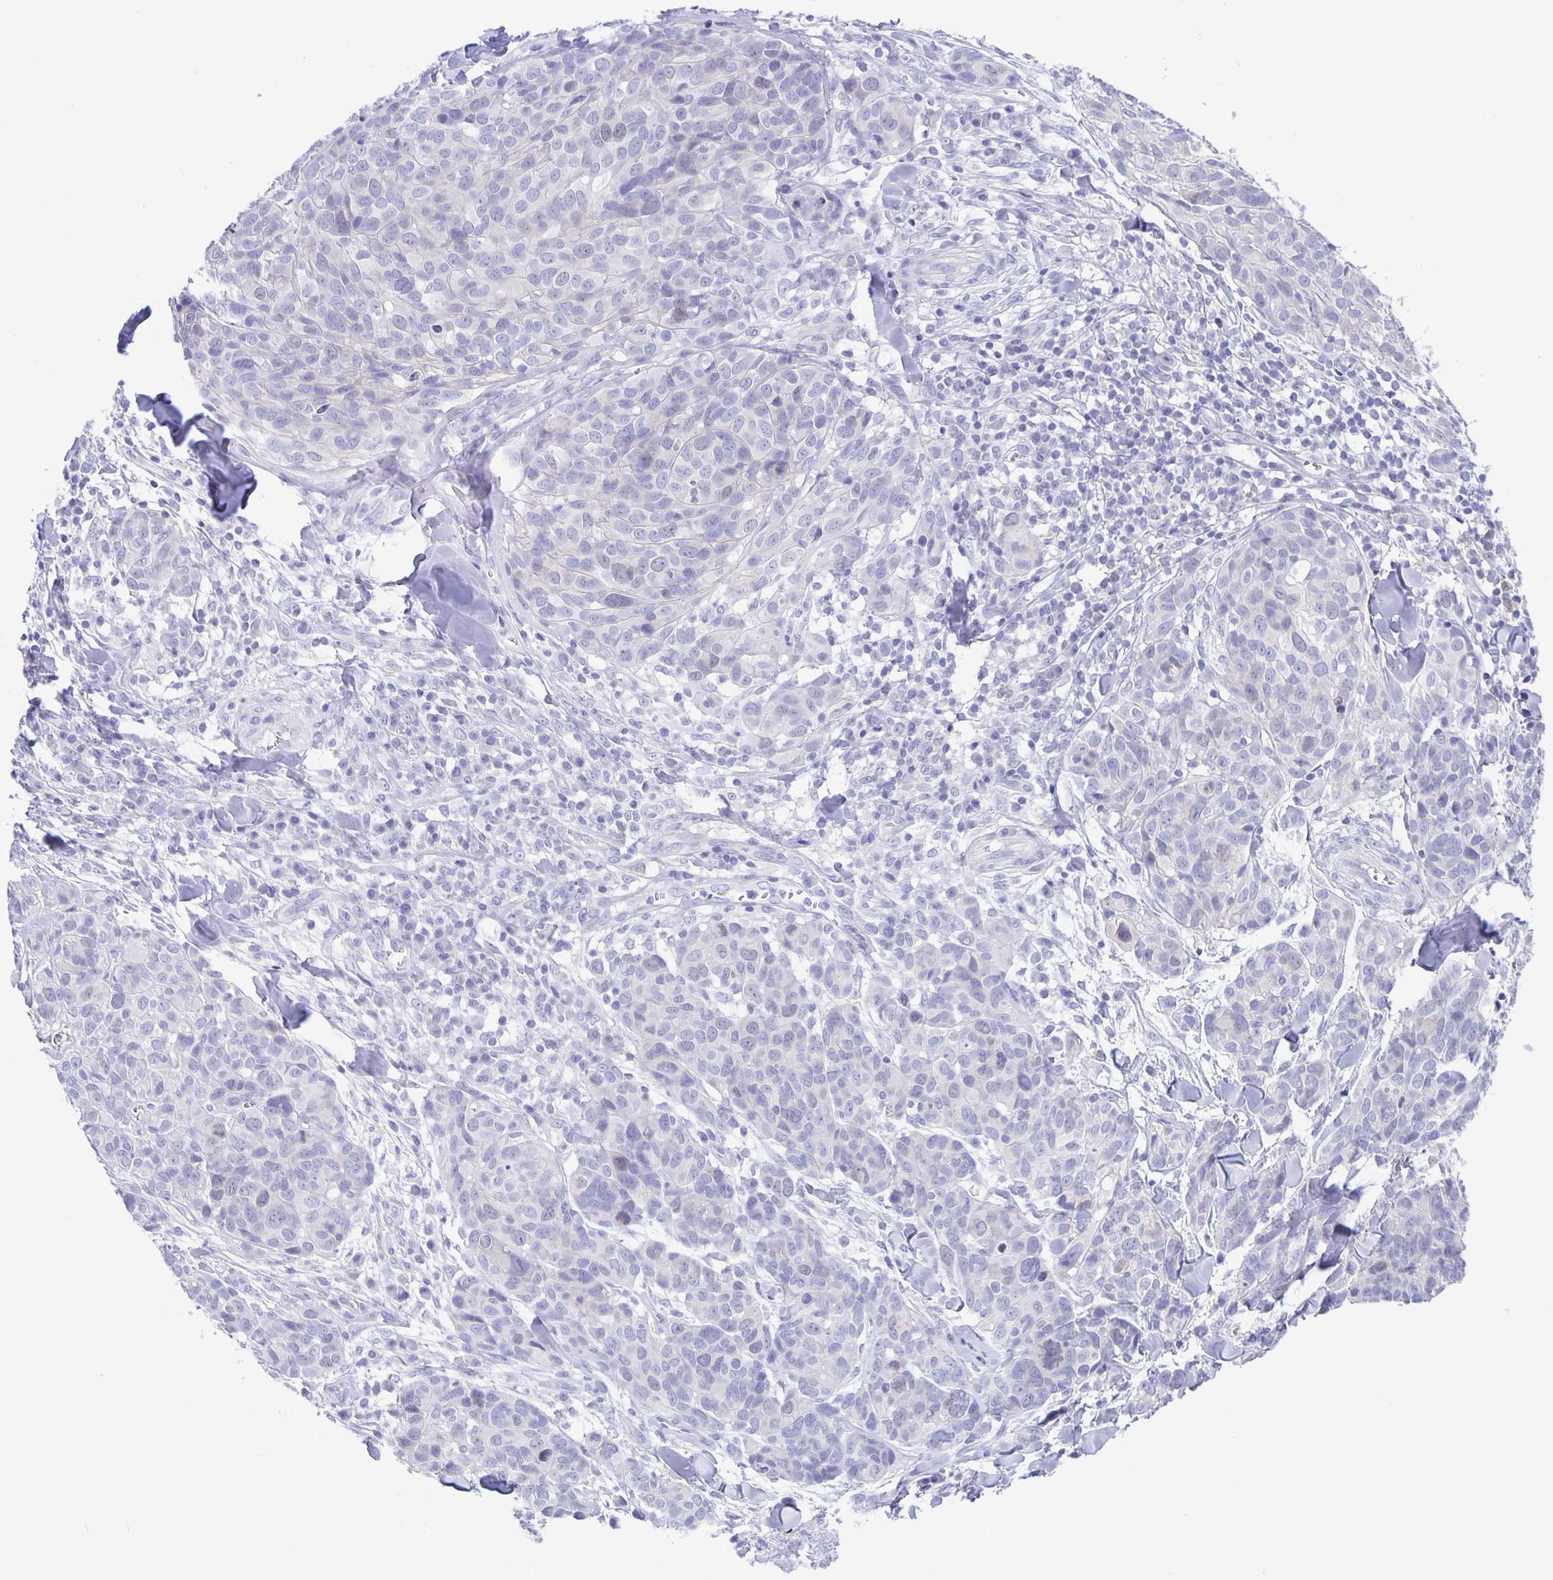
{"staining": {"intensity": "negative", "quantity": "none", "location": "none"}, "tissue": "melanoma", "cell_type": "Tumor cells", "image_type": "cancer", "snomed": [{"axis": "morphology", "description": "Malignant melanoma, NOS"}, {"axis": "topography", "description": "Skin"}], "caption": "This is an IHC photomicrograph of malignant melanoma. There is no staining in tumor cells.", "gene": "ERMN", "patient": {"sex": "male", "age": 51}}